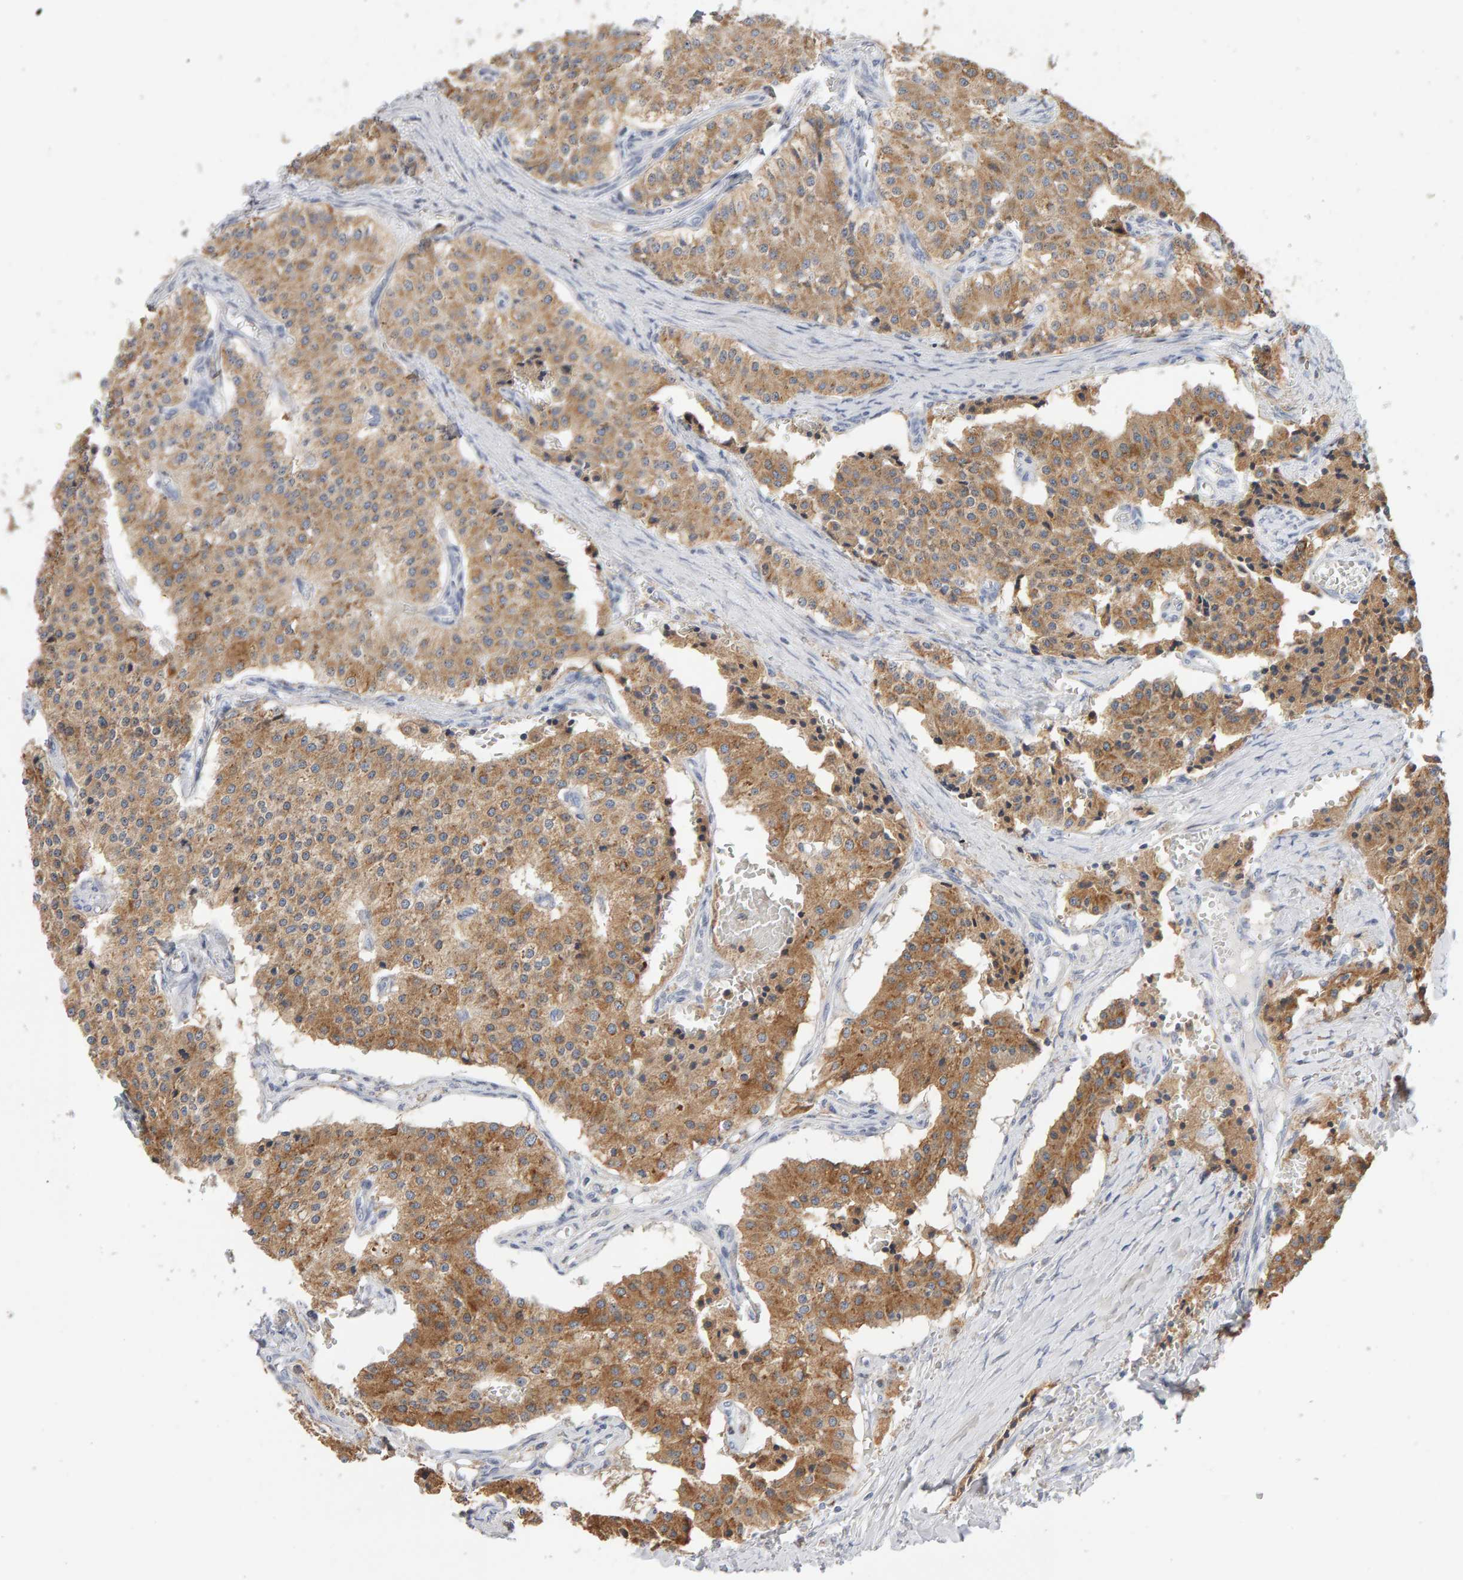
{"staining": {"intensity": "moderate", "quantity": ">75%", "location": "cytoplasmic/membranous"}, "tissue": "carcinoid", "cell_type": "Tumor cells", "image_type": "cancer", "snomed": [{"axis": "morphology", "description": "Carcinoid, malignant, NOS"}, {"axis": "topography", "description": "Colon"}], "caption": "Immunohistochemistry (DAB (3,3'-diaminobenzidine)) staining of malignant carcinoid demonstrates moderate cytoplasmic/membranous protein staining in approximately >75% of tumor cells. The protein is shown in brown color, while the nuclei are stained blue.", "gene": "SGPL1", "patient": {"sex": "female", "age": 52}}